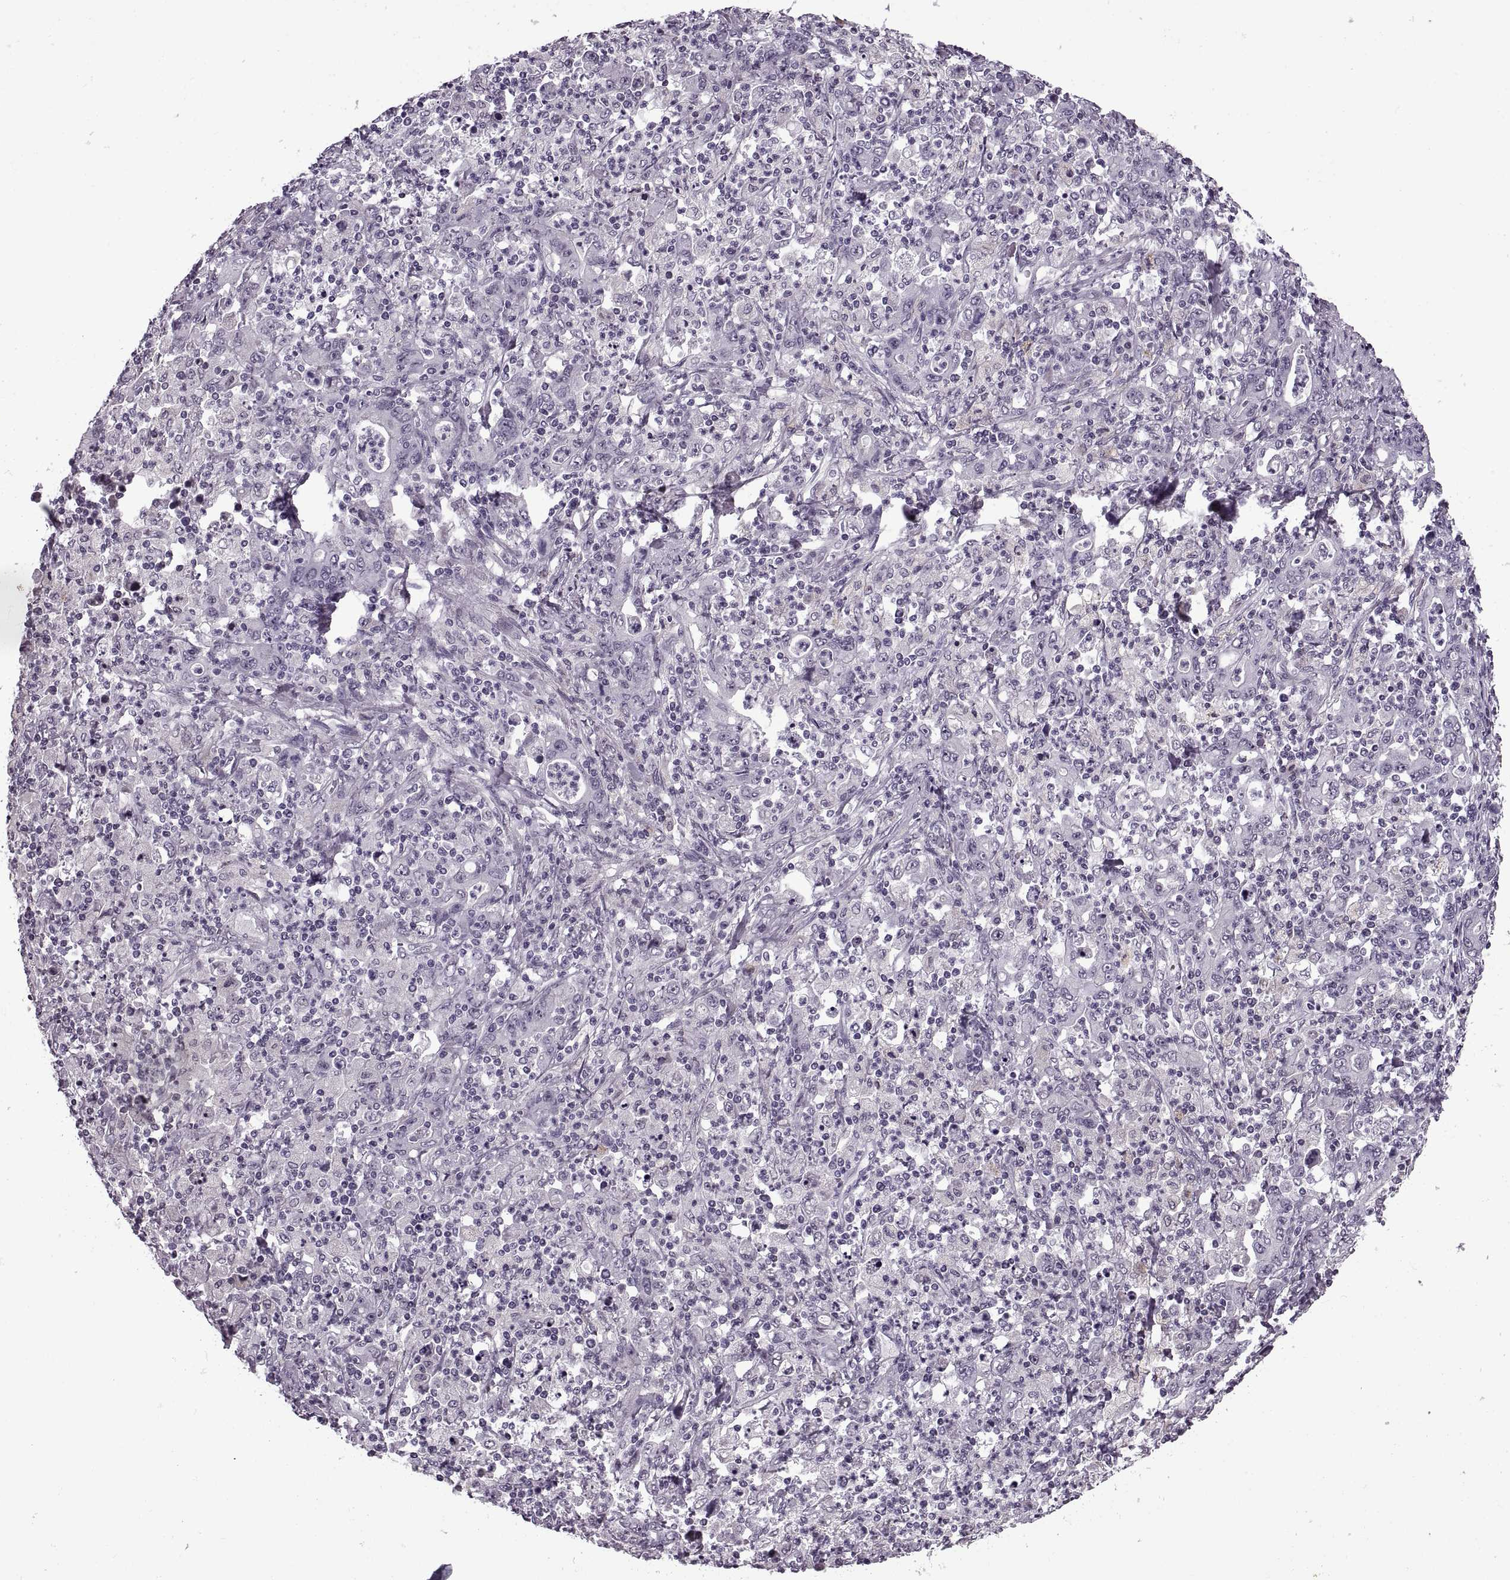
{"staining": {"intensity": "negative", "quantity": "none", "location": "none"}, "tissue": "stomach cancer", "cell_type": "Tumor cells", "image_type": "cancer", "snomed": [{"axis": "morphology", "description": "Adenocarcinoma, NOS"}, {"axis": "topography", "description": "Stomach, upper"}], "caption": "There is no significant expression in tumor cells of stomach adenocarcinoma. (DAB immunohistochemistry (IHC) with hematoxylin counter stain).", "gene": "PRSS37", "patient": {"sex": "male", "age": 69}}